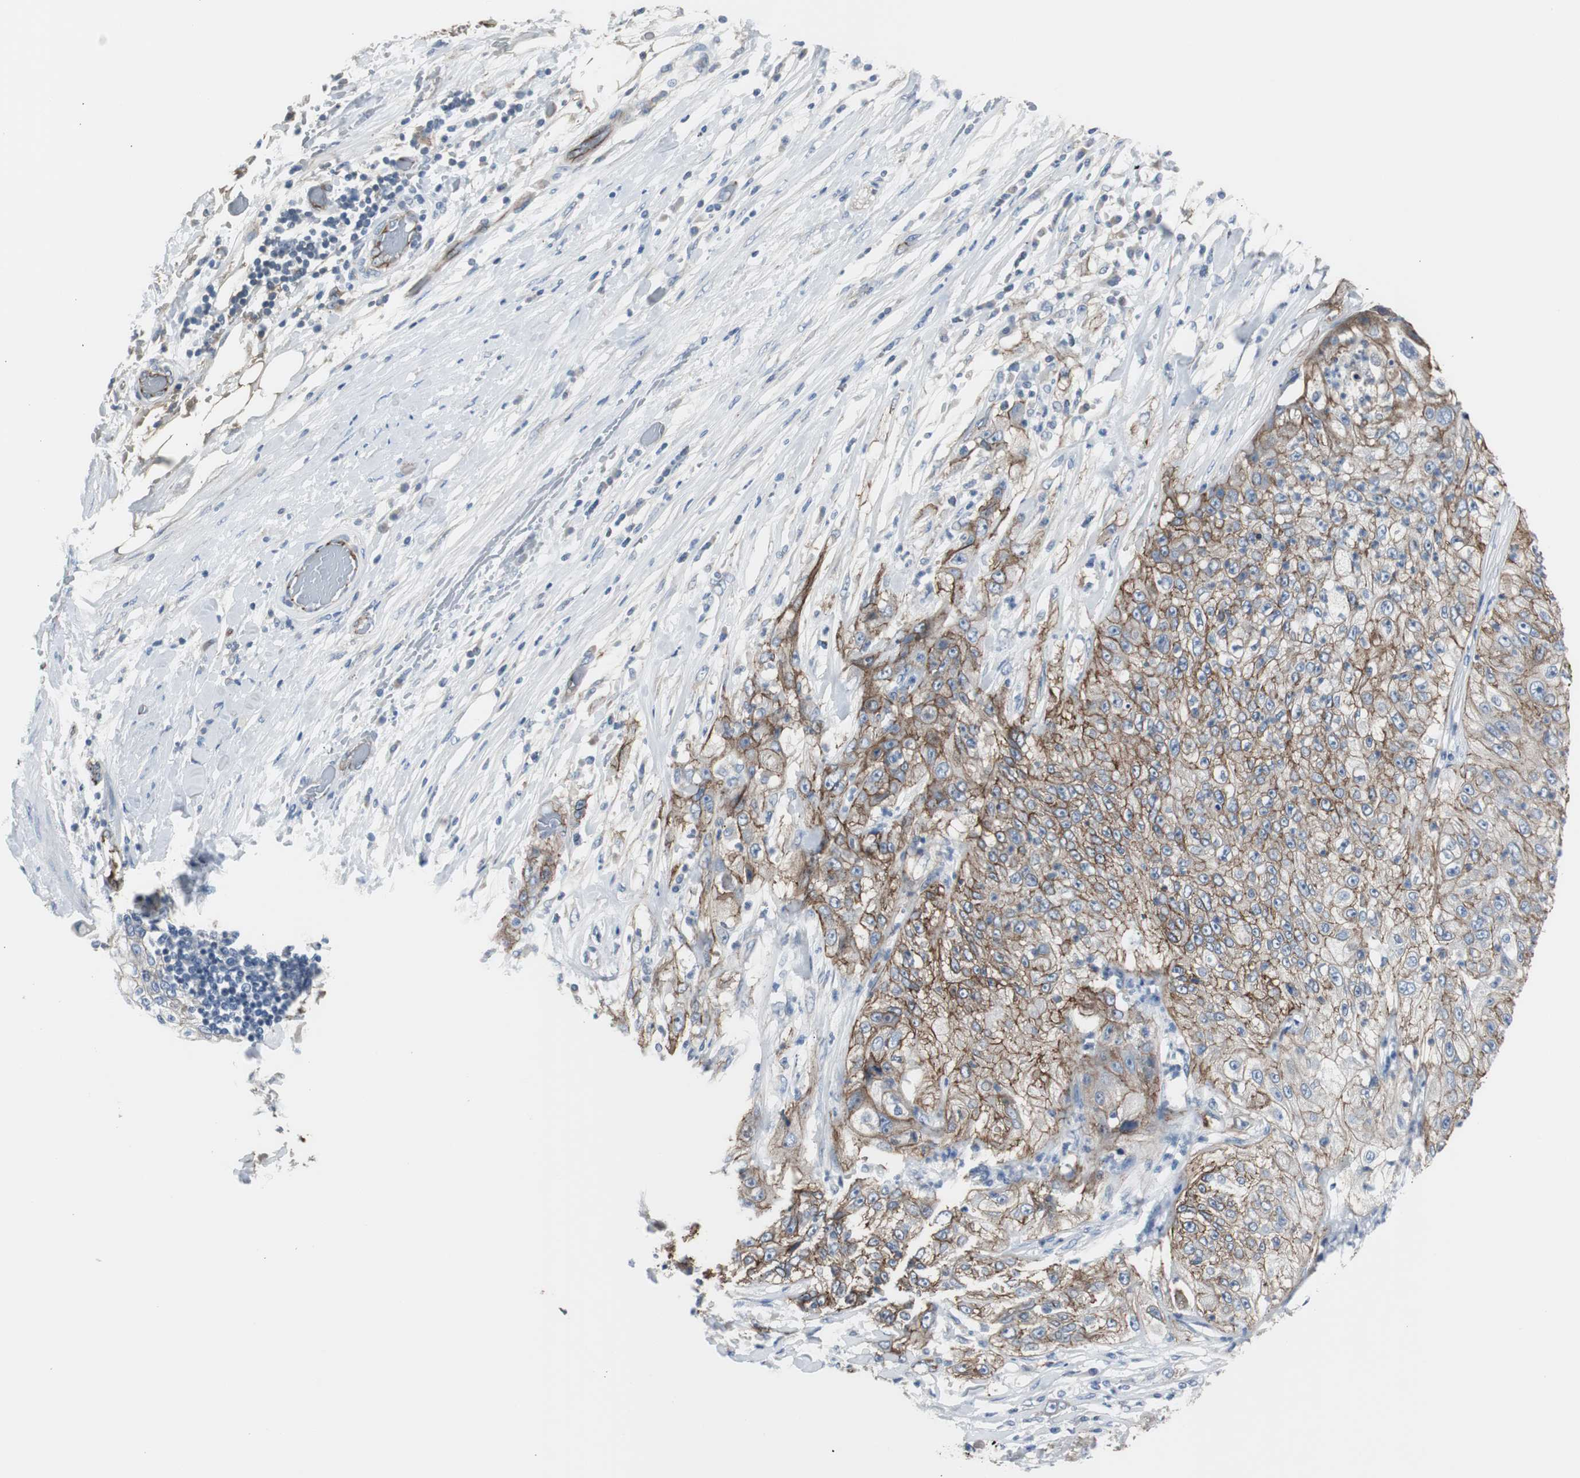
{"staining": {"intensity": "strong", "quantity": ">75%", "location": "cytoplasmic/membranous"}, "tissue": "lung cancer", "cell_type": "Tumor cells", "image_type": "cancer", "snomed": [{"axis": "morphology", "description": "Inflammation, NOS"}, {"axis": "morphology", "description": "Squamous cell carcinoma, NOS"}, {"axis": "topography", "description": "Lymph node"}, {"axis": "topography", "description": "Soft tissue"}, {"axis": "topography", "description": "Lung"}], "caption": "Lung squamous cell carcinoma tissue displays strong cytoplasmic/membranous positivity in approximately >75% of tumor cells, visualized by immunohistochemistry.", "gene": "STXBP4", "patient": {"sex": "male", "age": 66}}